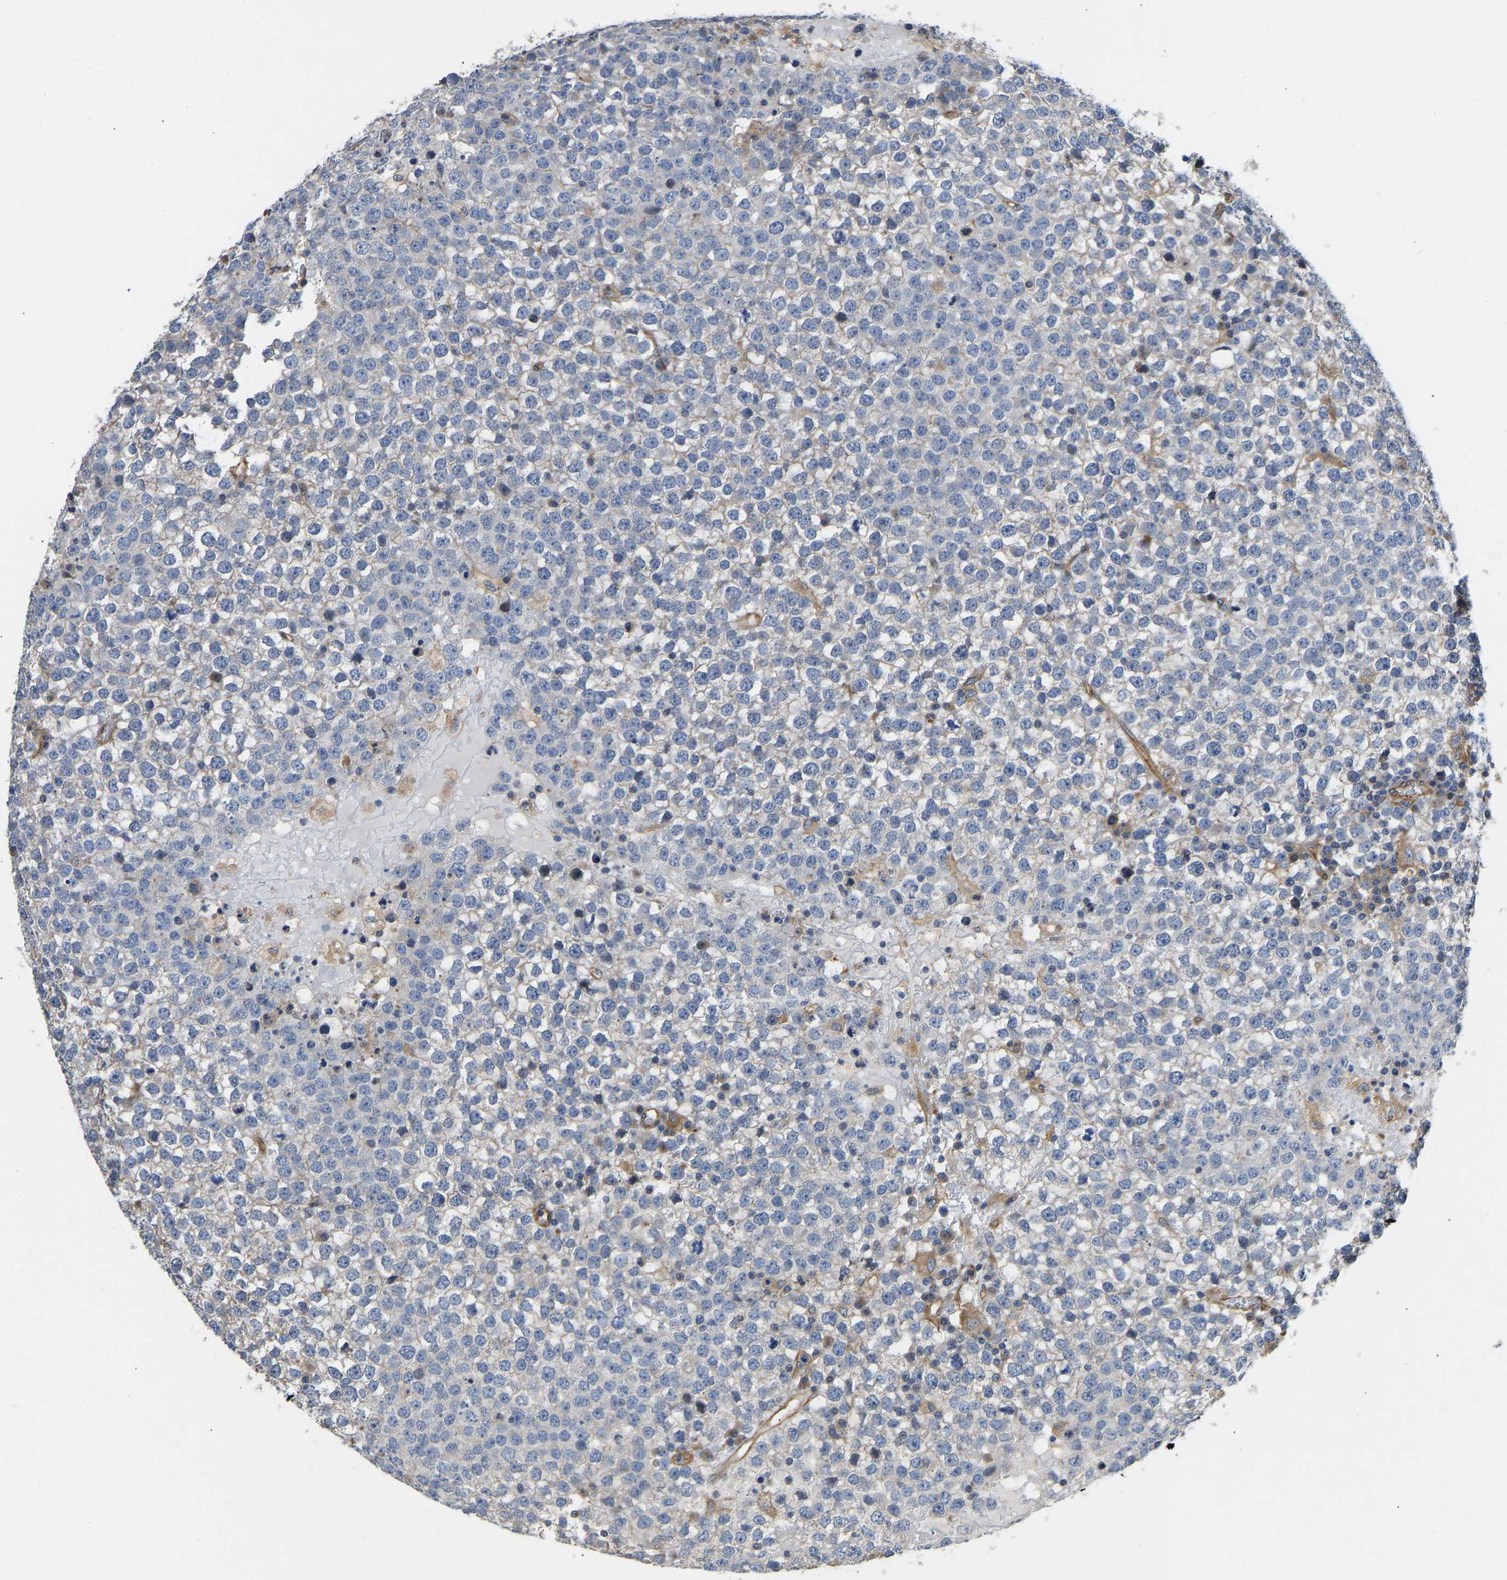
{"staining": {"intensity": "negative", "quantity": "none", "location": "none"}, "tissue": "testis cancer", "cell_type": "Tumor cells", "image_type": "cancer", "snomed": [{"axis": "morphology", "description": "Seminoma, NOS"}, {"axis": "topography", "description": "Testis"}], "caption": "This is a micrograph of IHC staining of testis cancer, which shows no staining in tumor cells. (Brightfield microscopy of DAB immunohistochemistry at high magnification).", "gene": "ELMO2", "patient": {"sex": "male", "age": 65}}